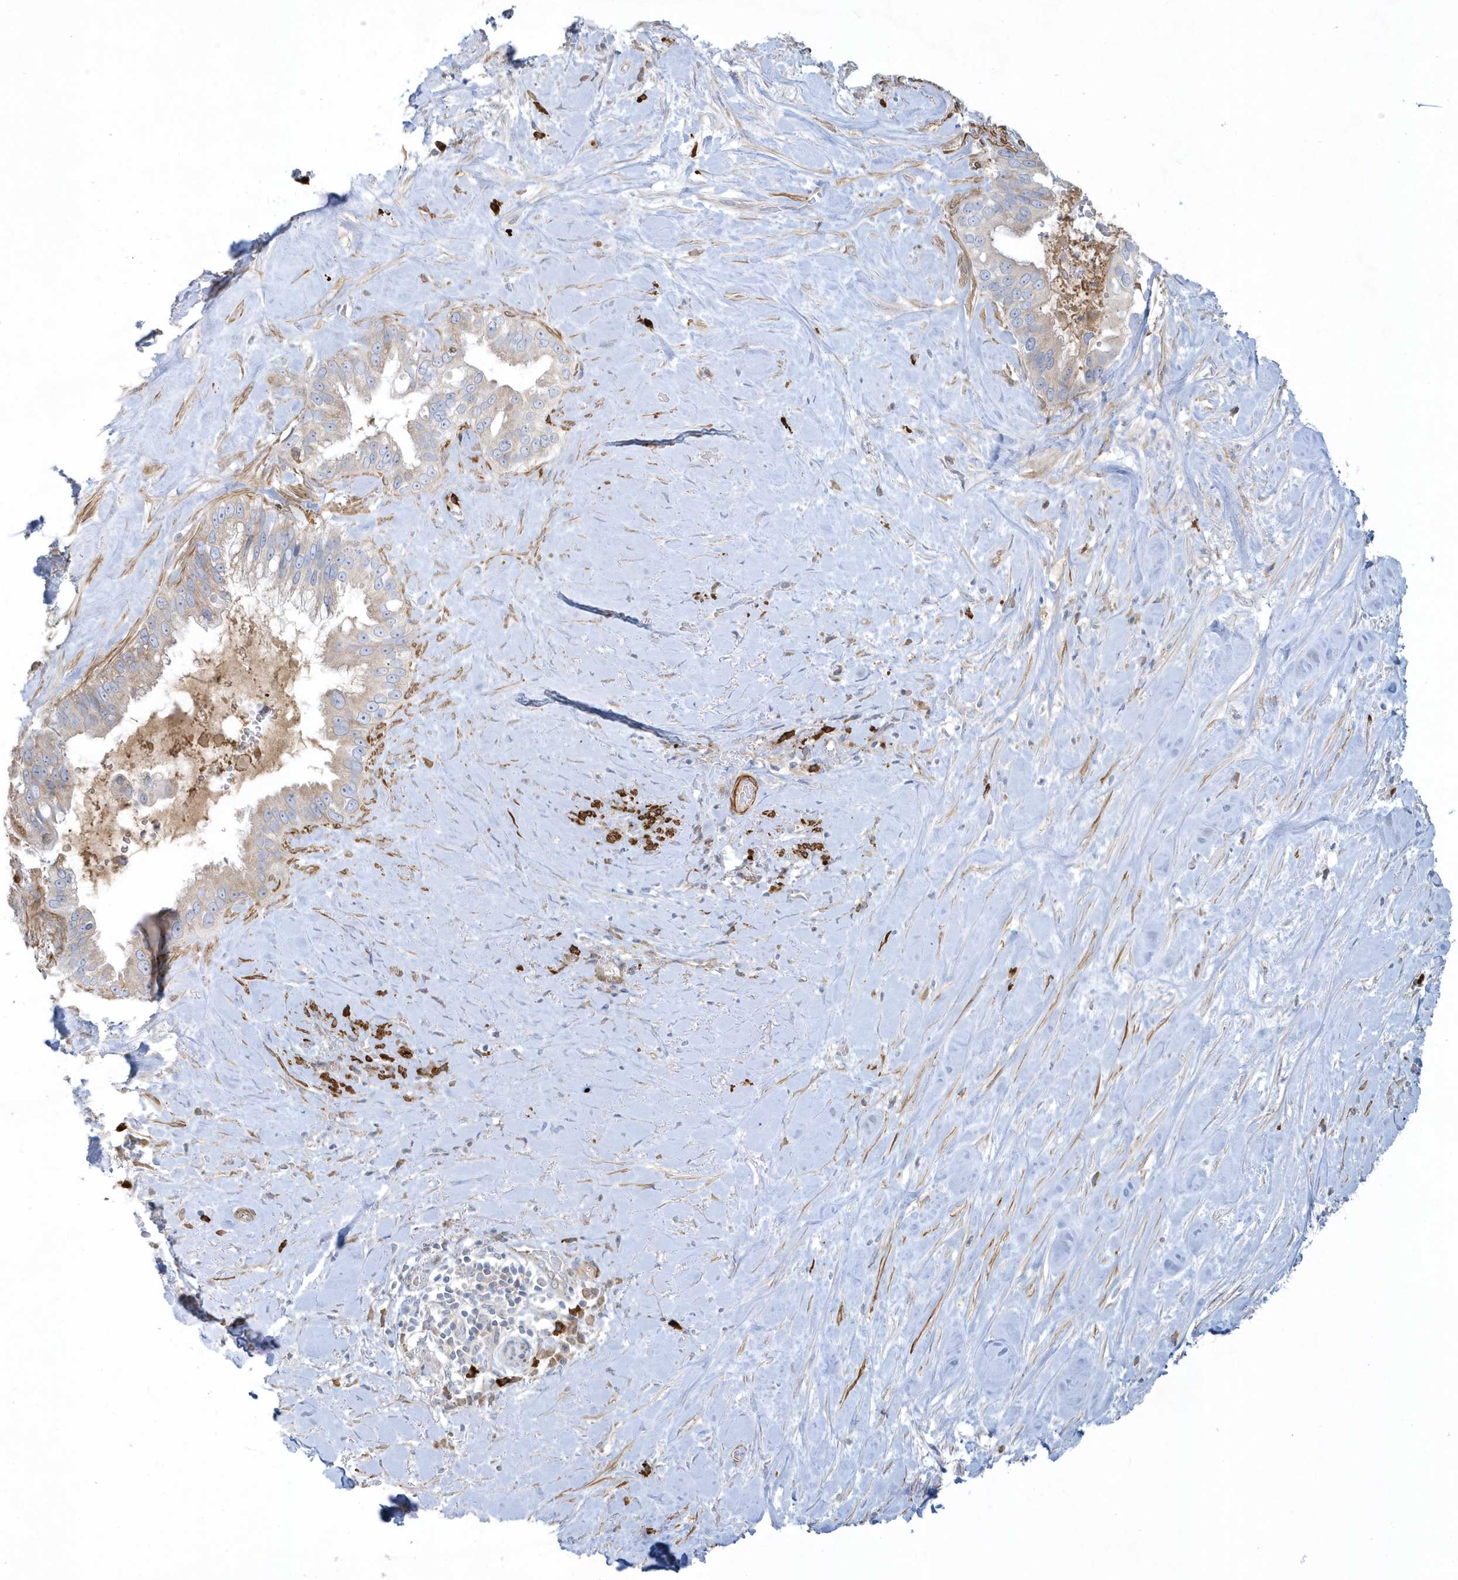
{"staining": {"intensity": "negative", "quantity": "none", "location": "none"}, "tissue": "pancreatic cancer", "cell_type": "Tumor cells", "image_type": "cancer", "snomed": [{"axis": "morphology", "description": "Inflammation, NOS"}, {"axis": "morphology", "description": "Adenocarcinoma, NOS"}, {"axis": "topography", "description": "Pancreas"}], "caption": "An immunohistochemistry (IHC) micrograph of pancreatic cancer (adenocarcinoma) is shown. There is no staining in tumor cells of pancreatic cancer (adenocarcinoma).", "gene": "THADA", "patient": {"sex": "female", "age": 56}}